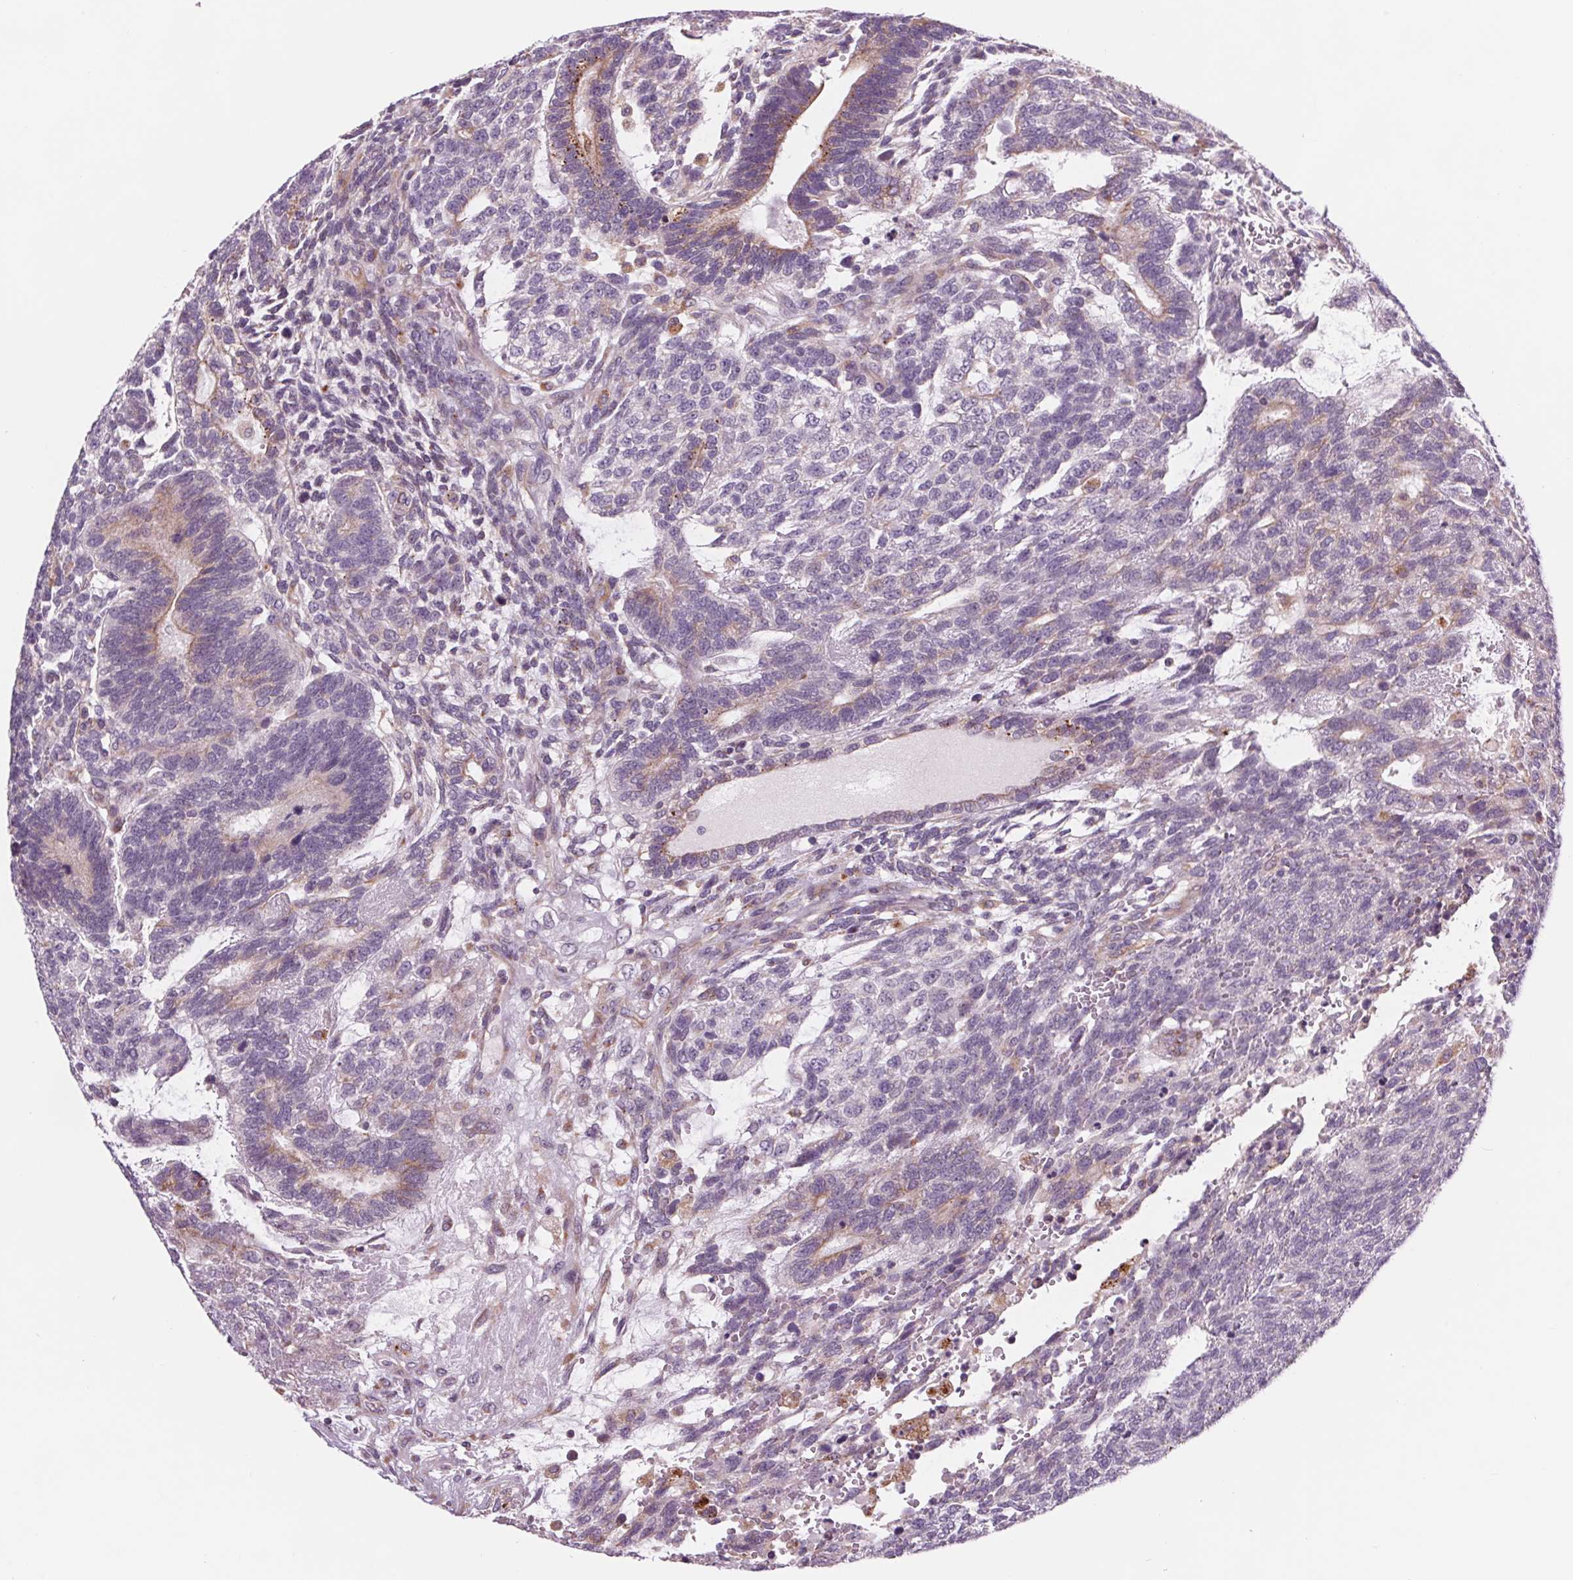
{"staining": {"intensity": "moderate", "quantity": "<25%", "location": "cytoplasmic/membranous"}, "tissue": "testis cancer", "cell_type": "Tumor cells", "image_type": "cancer", "snomed": [{"axis": "morphology", "description": "Carcinoma, Embryonal, NOS"}, {"axis": "topography", "description": "Testis"}], "caption": "Moderate cytoplasmic/membranous positivity for a protein is present in approximately <25% of tumor cells of testis cancer (embryonal carcinoma) using immunohistochemistry (IHC).", "gene": "SAMD5", "patient": {"sex": "male", "age": 23}}